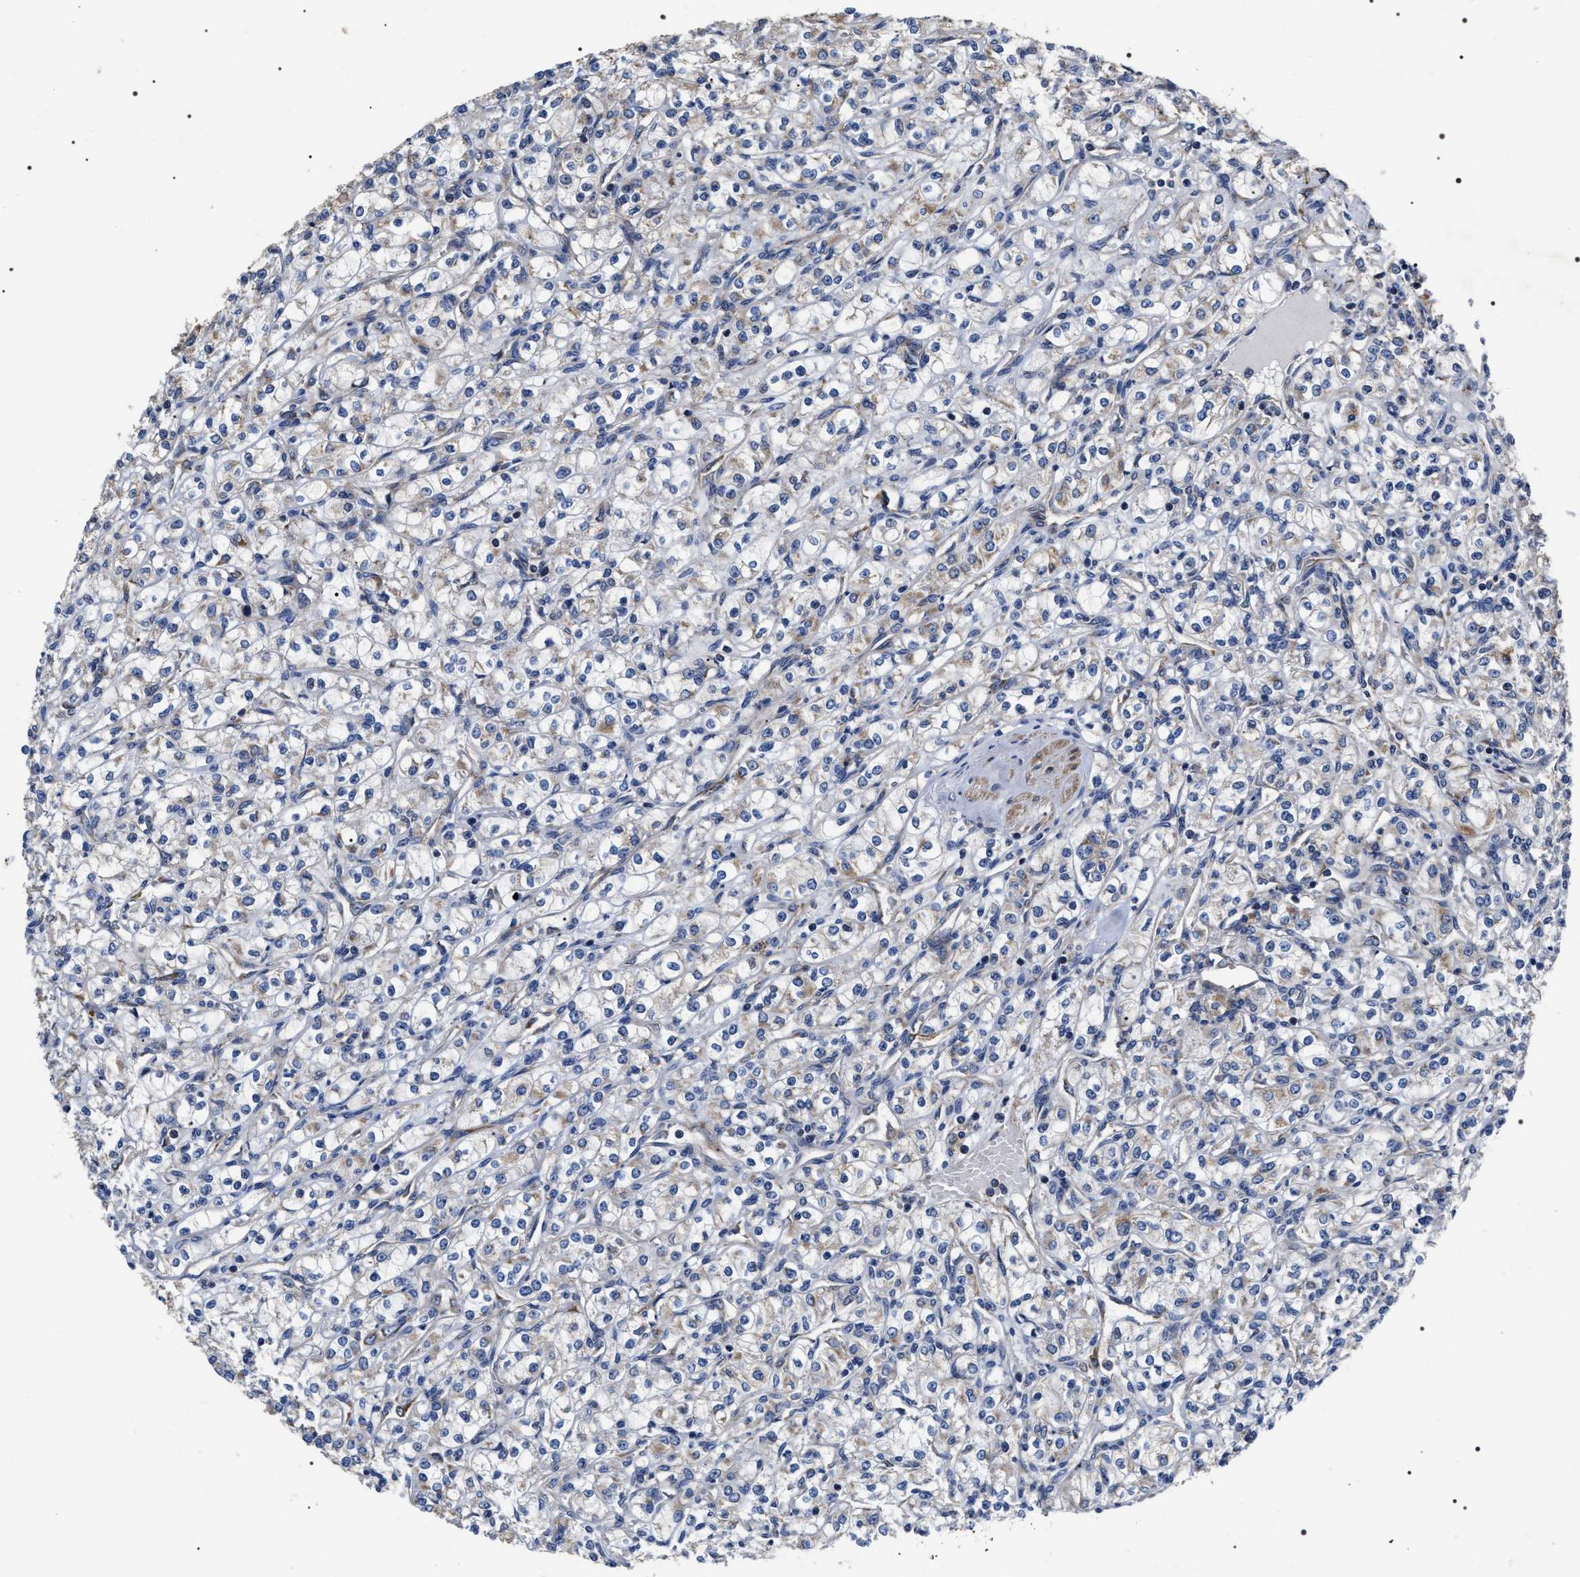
{"staining": {"intensity": "negative", "quantity": "none", "location": "none"}, "tissue": "renal cancer", "cell_type": "Tumor cells", "image_type": "cancer", "snomed": [{"axis": "morphology", "description": "Adenocarcinoma, NOS"}, {"axis": "topography", "description": "Kidney"}], "caption": "This image is of renal cancer (adenocarcinoma) stained with IHC to label a protein in brown with the nuclei are counter-stained blue. There is no expression in tumor cells. The staining was performed using DAB to visualize the protein expression in brown, while the nuclei were stained in blue with hematoxylin (Magnification: 20x).", "gene": "MIS18A", "patient": {"sex": "male", "age": 77}}